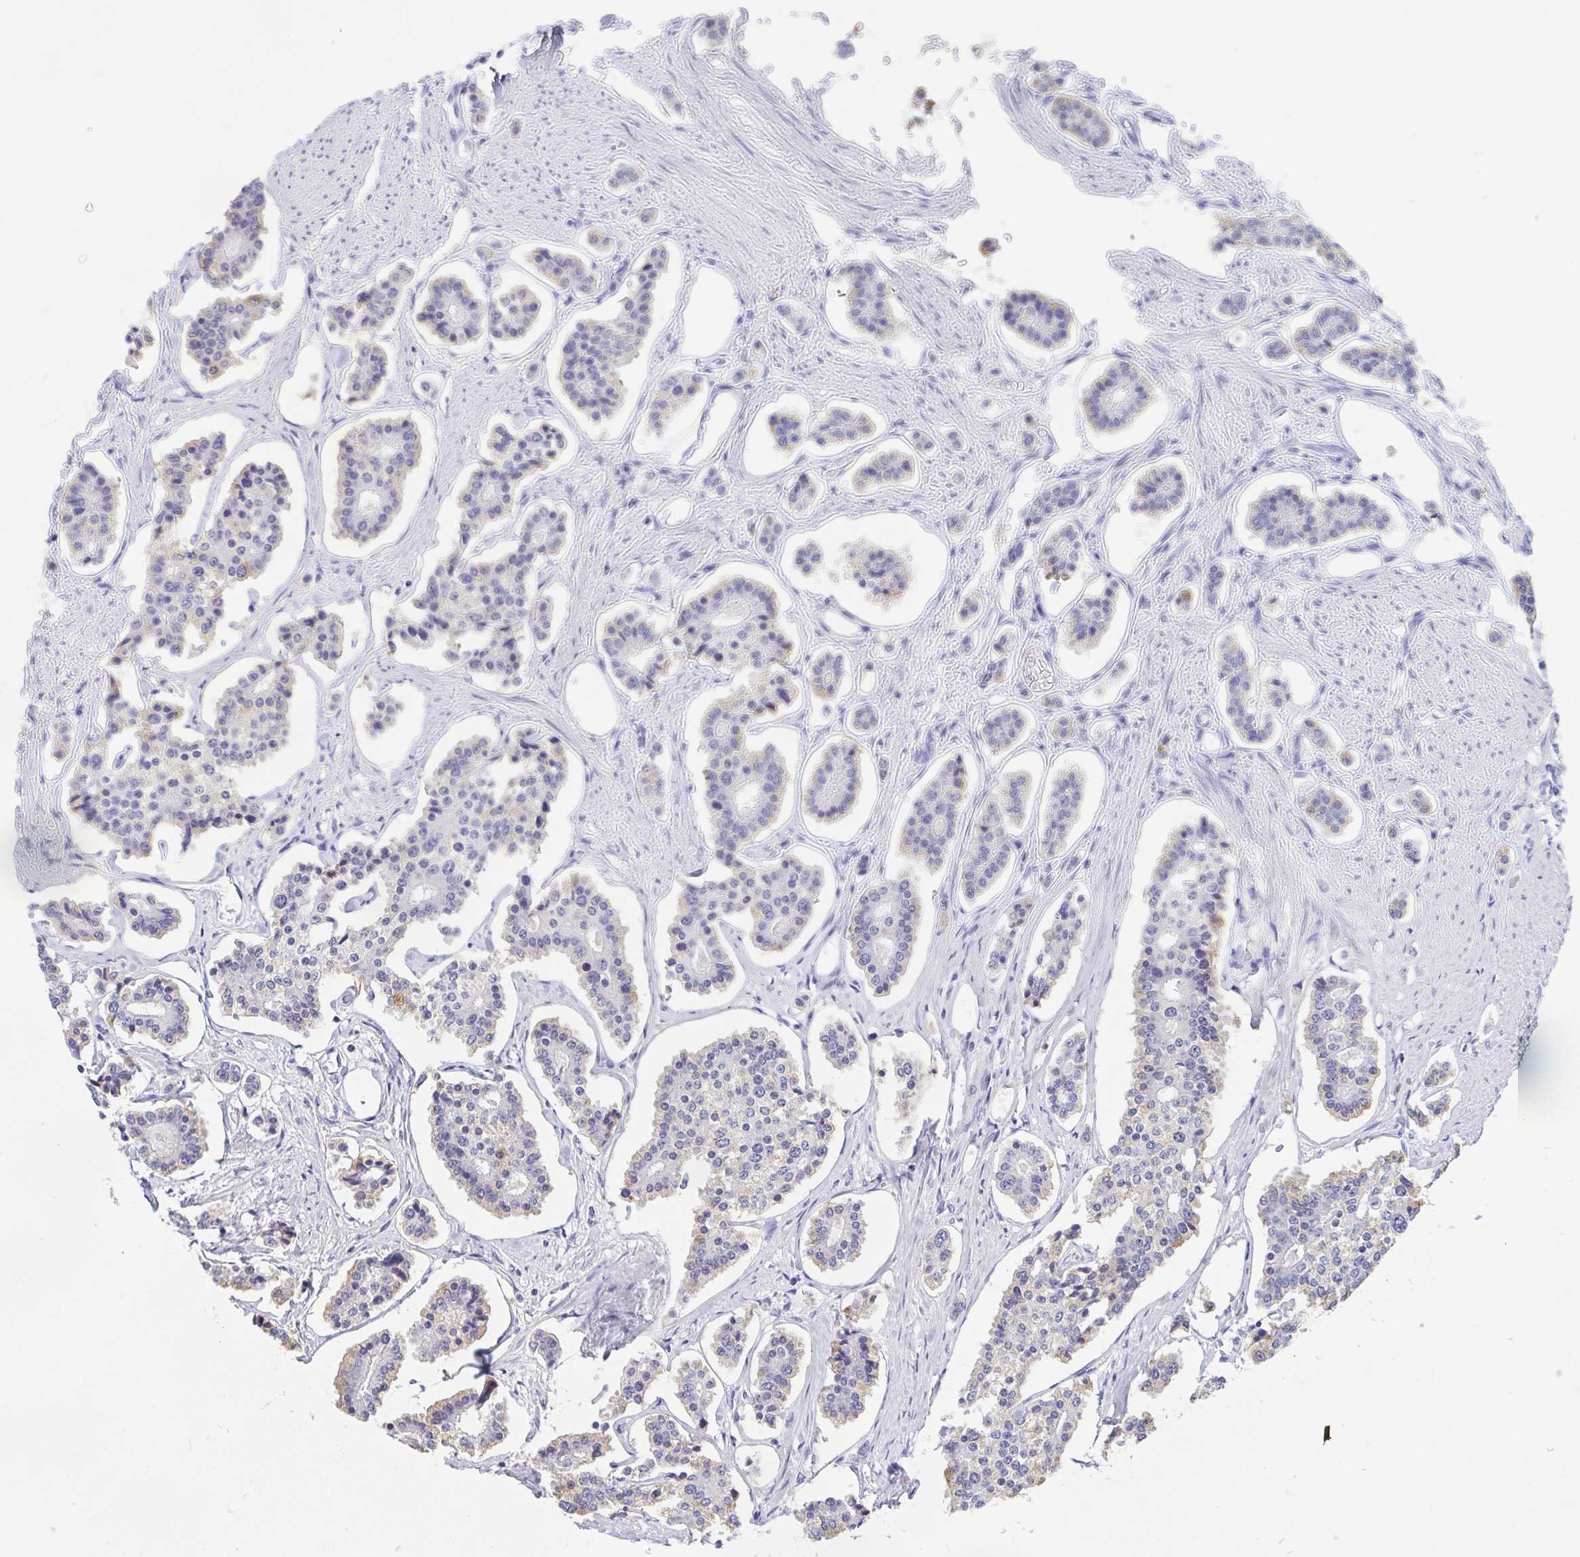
{"staining": {"intensity": "weak", "quantity": "<25%", "location": "cytoplasmic/membranous"}, "tissue": "carcinoid", "cell_type": "Tumor cells", "image_type": "cancer", "snomed": [{"axis": "morphology", "description": "Carcinoid, malignant, NOS"}, {"axis": "topography", "description": "Small intestine"}], "caption": "The photomicrograph shows no staining of tumor cells in malignant carcinoid. (DAB immunohistochemistry, high magnification).", "gene": "TREH", "patient": {"sex": "female", "age": 65}}